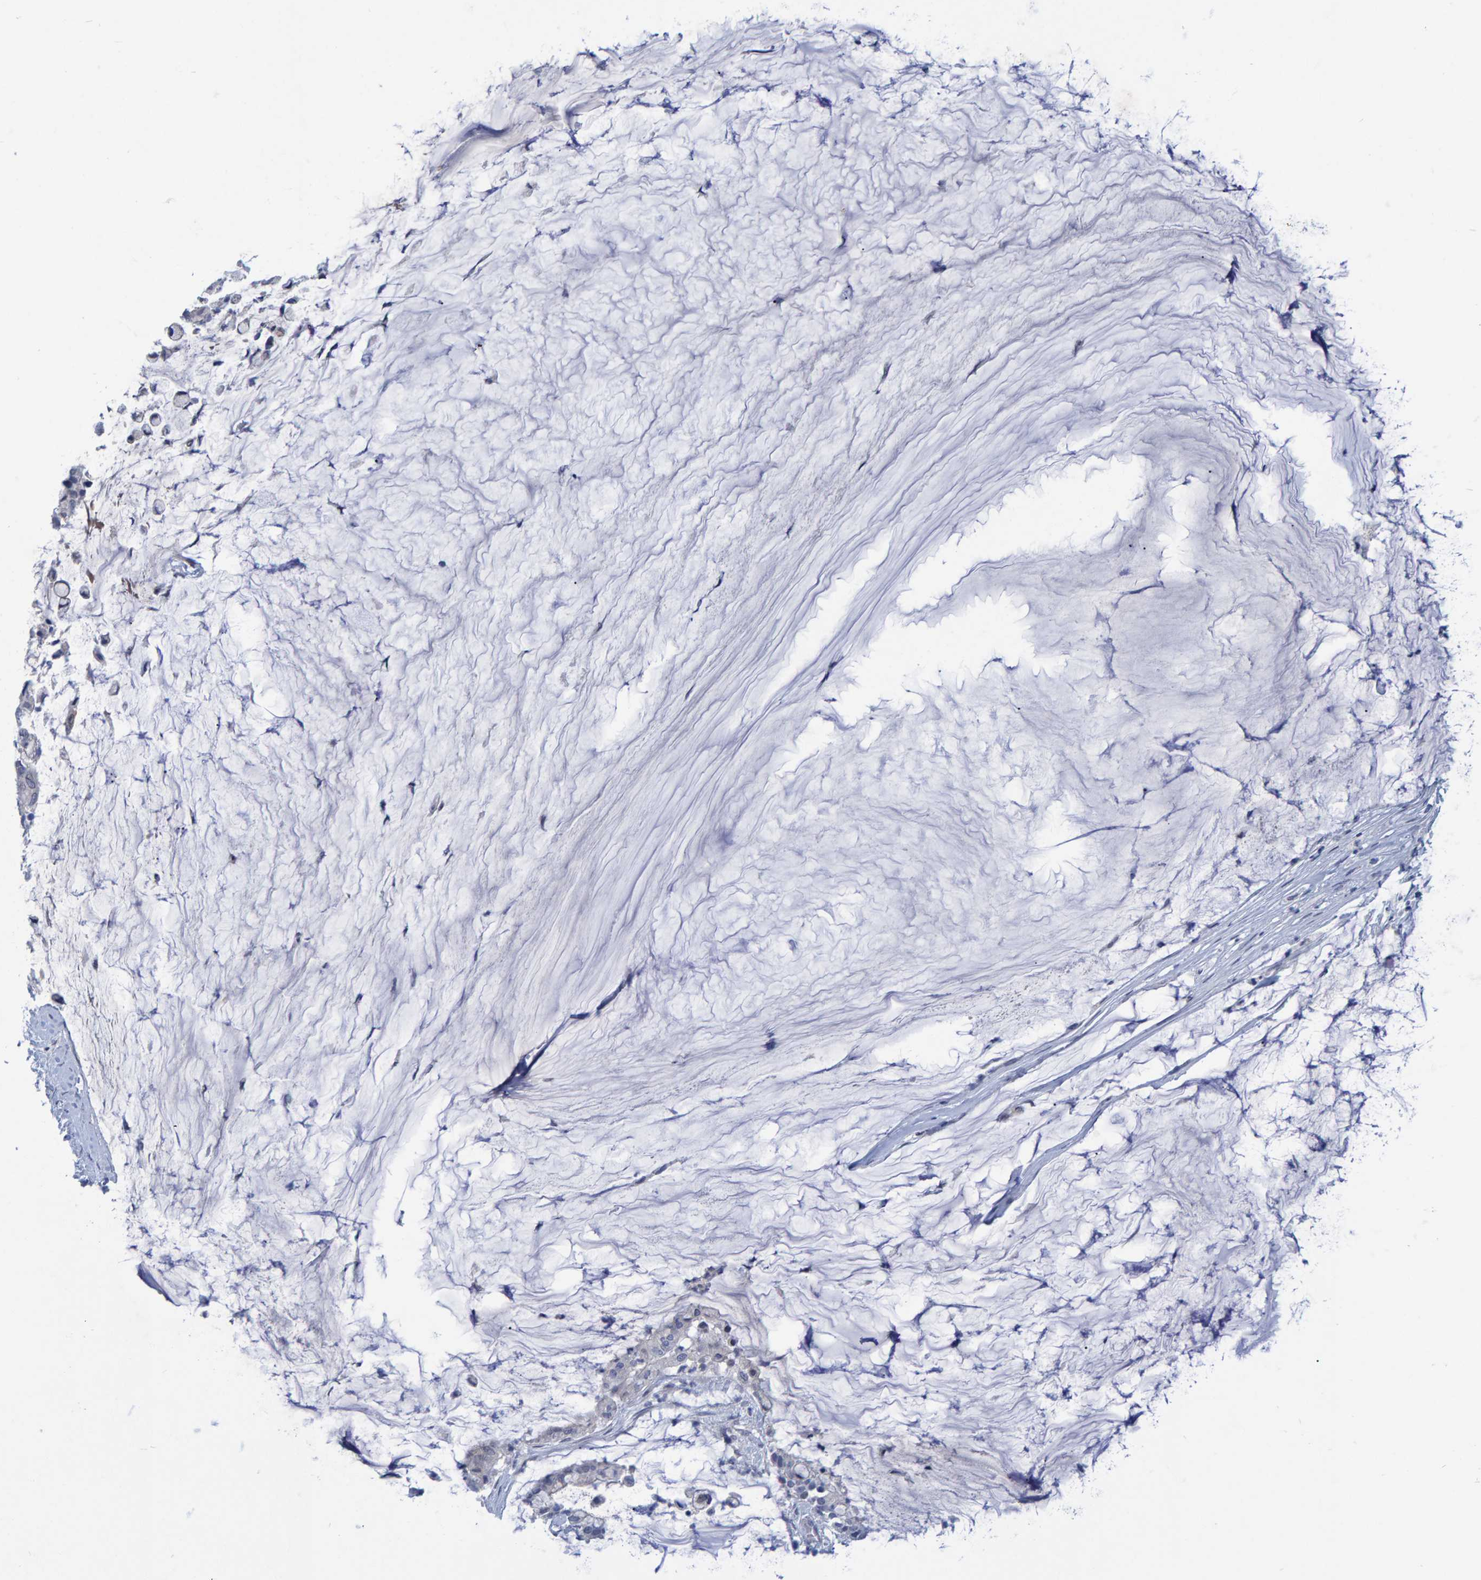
{"staining": {"intensity": "negative", "quantity": "none", "location": "none"}, "tissue": "pancreatic cancer", "cell_type": "Tumor cells", "image_type": "cancer", "snomed": [{"axis": "morphology", "description": "Adenocarcinoma, NOS"}, {"axis": "topography", "description": "Pancreas"}], "caption": "A histopathology image of pancreatic adenocarcinoma stained for a protein reveals no brown staining in tumor cells.", "gene": "PROCA1", "patient": {"sex": "male", "age": 41}}